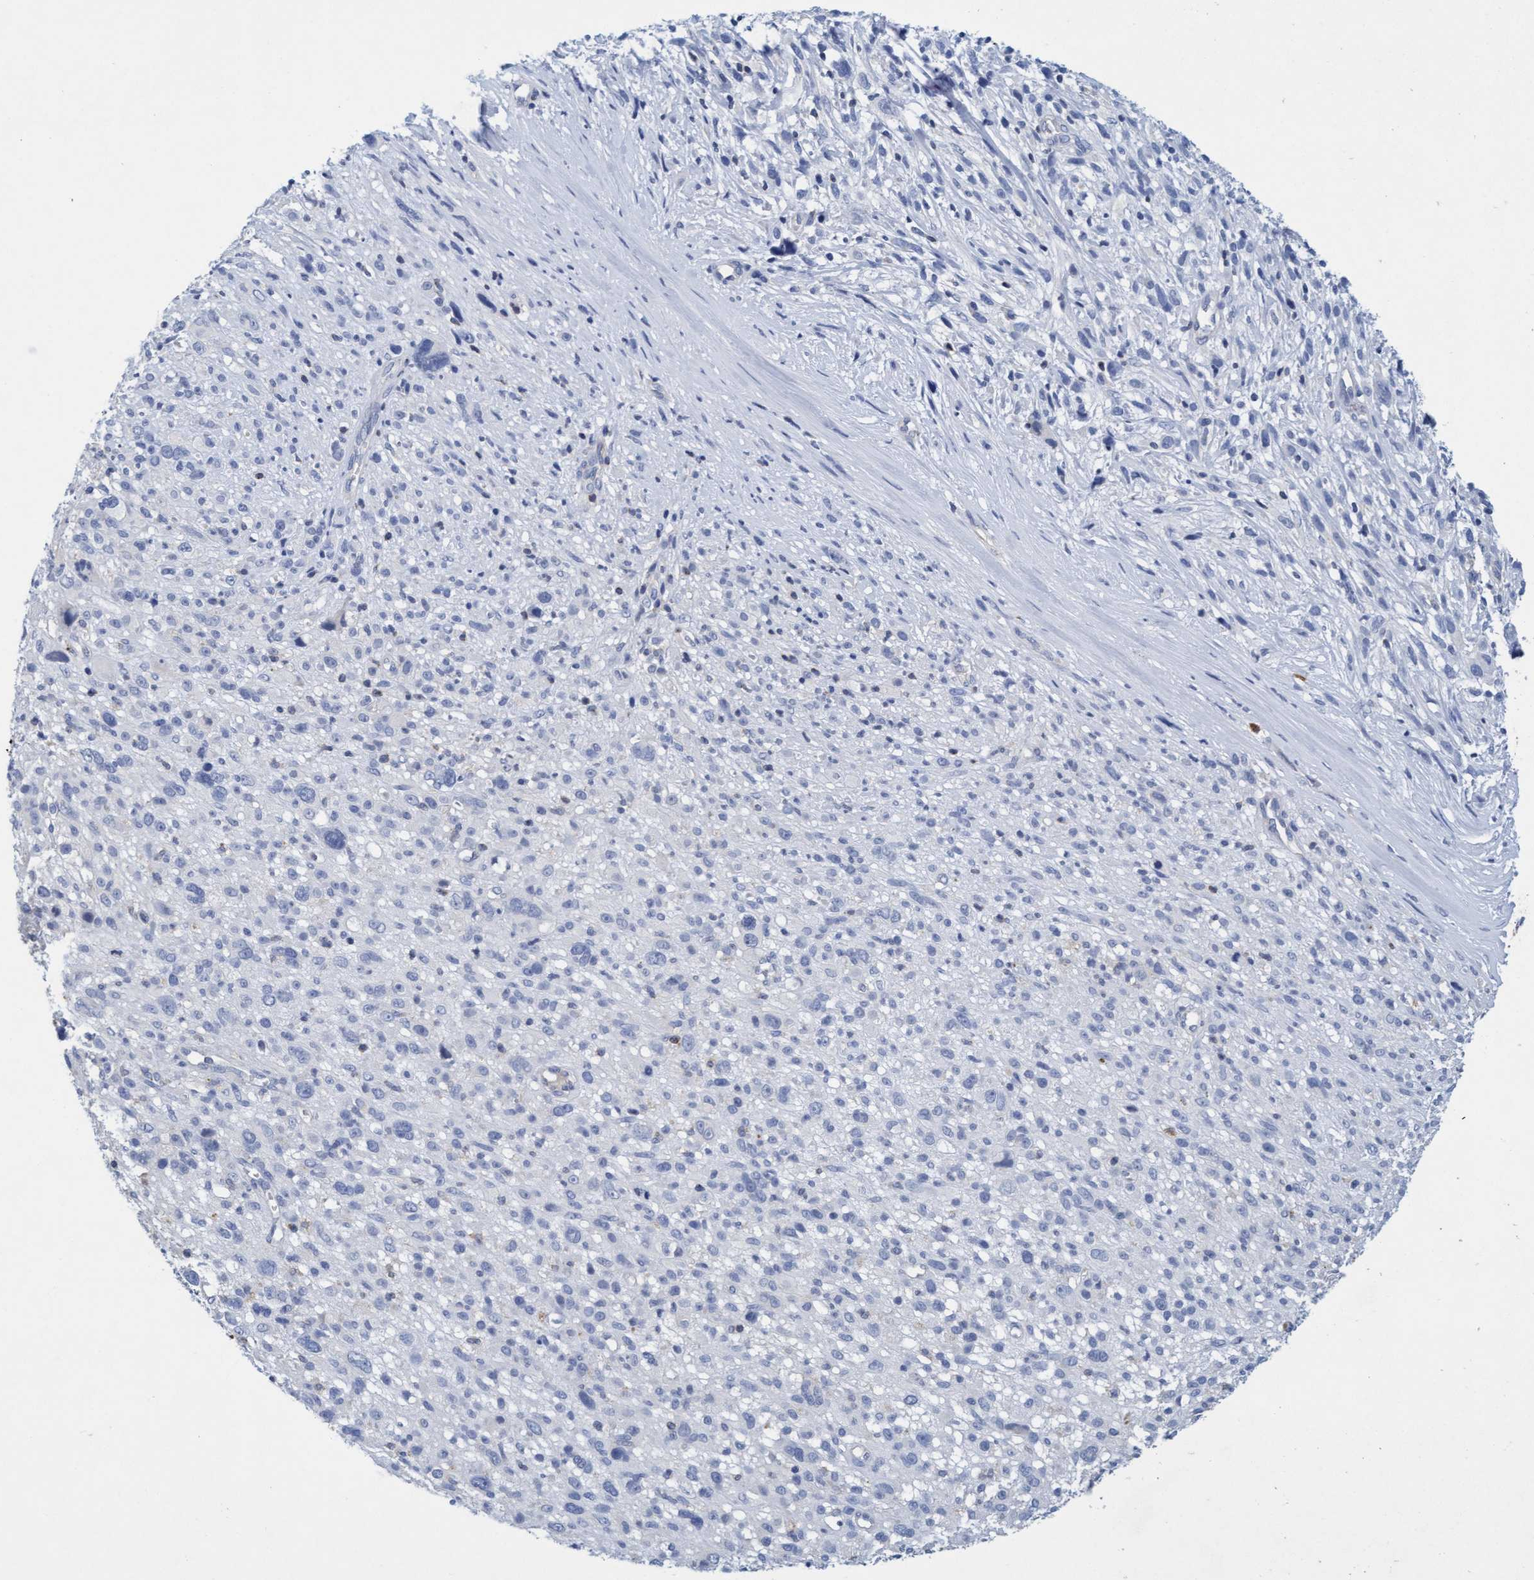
{"staining": {"intensity": "negative", "quantity": "none", "location": "none"}, "tissue": "melanoma", "cell_type": "Tumor cells", "image_type": "cancer", "snomed": [{"axis": "morphology", "description": "Malignant melanoma, NOS"}, {"axis": "topography", "description": "Skin"}], "caption": "Tumor cells show no significant protein expression in melanoma.", "gene": "SIGIRR", "patient": {"sex": "female", "age": 55}}